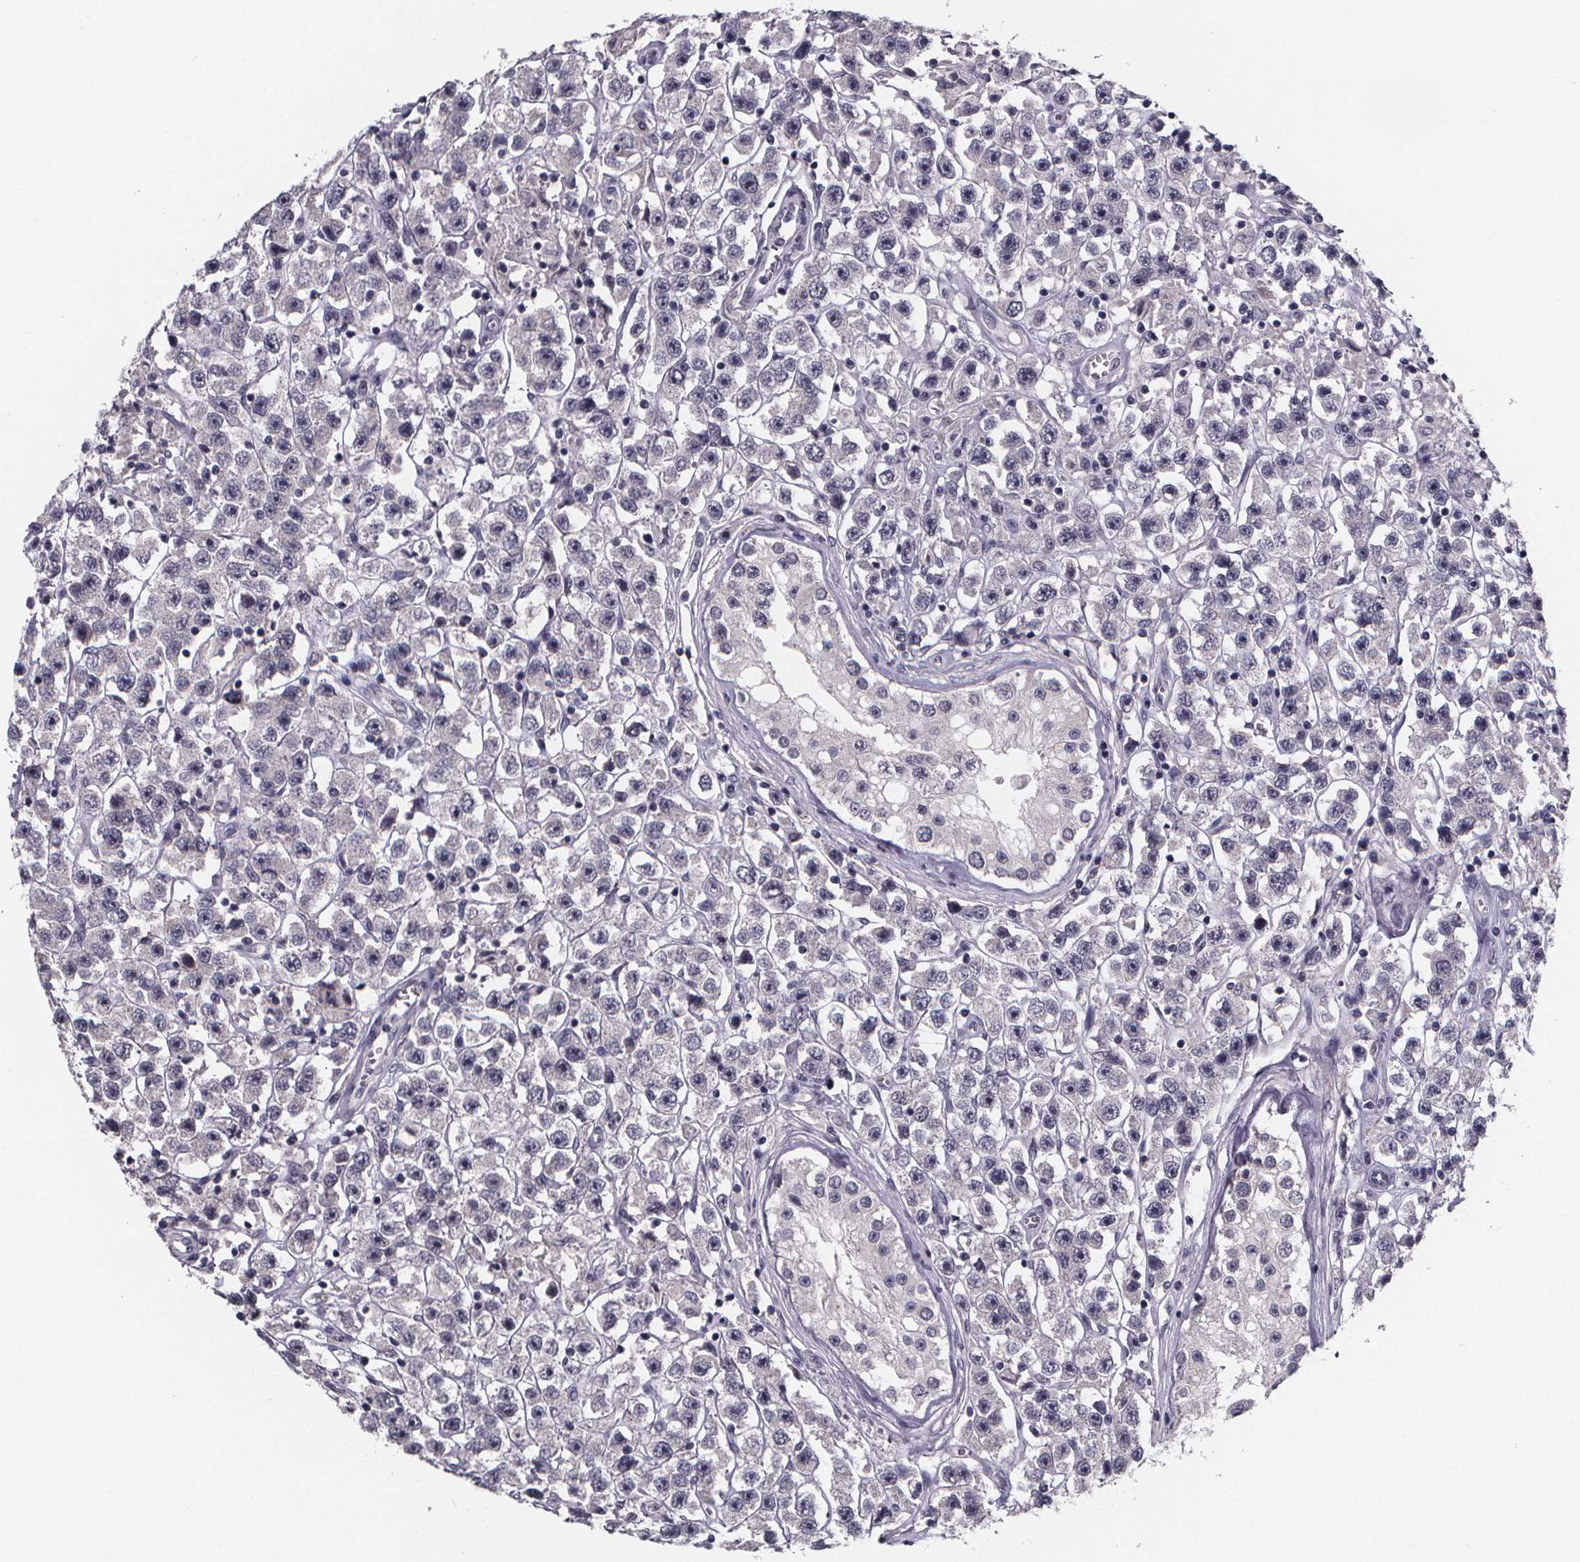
{"staining": {"intensity": "negative", "quantity": "none", "location": "none"}, "tissue": "testis cancer", "cell_type": "Tumor cells", "image_type": "cancer", "snomed": [{"axis": "morphology", "description": "Seminoma, NOS"}, {"axis": "topography", "description": "Testis"}], "caption": "The image exhibits no staining of tumor cells in testis seminoma.", "gene": "AGT", "patient": {"sex": "male", "age": 45}}